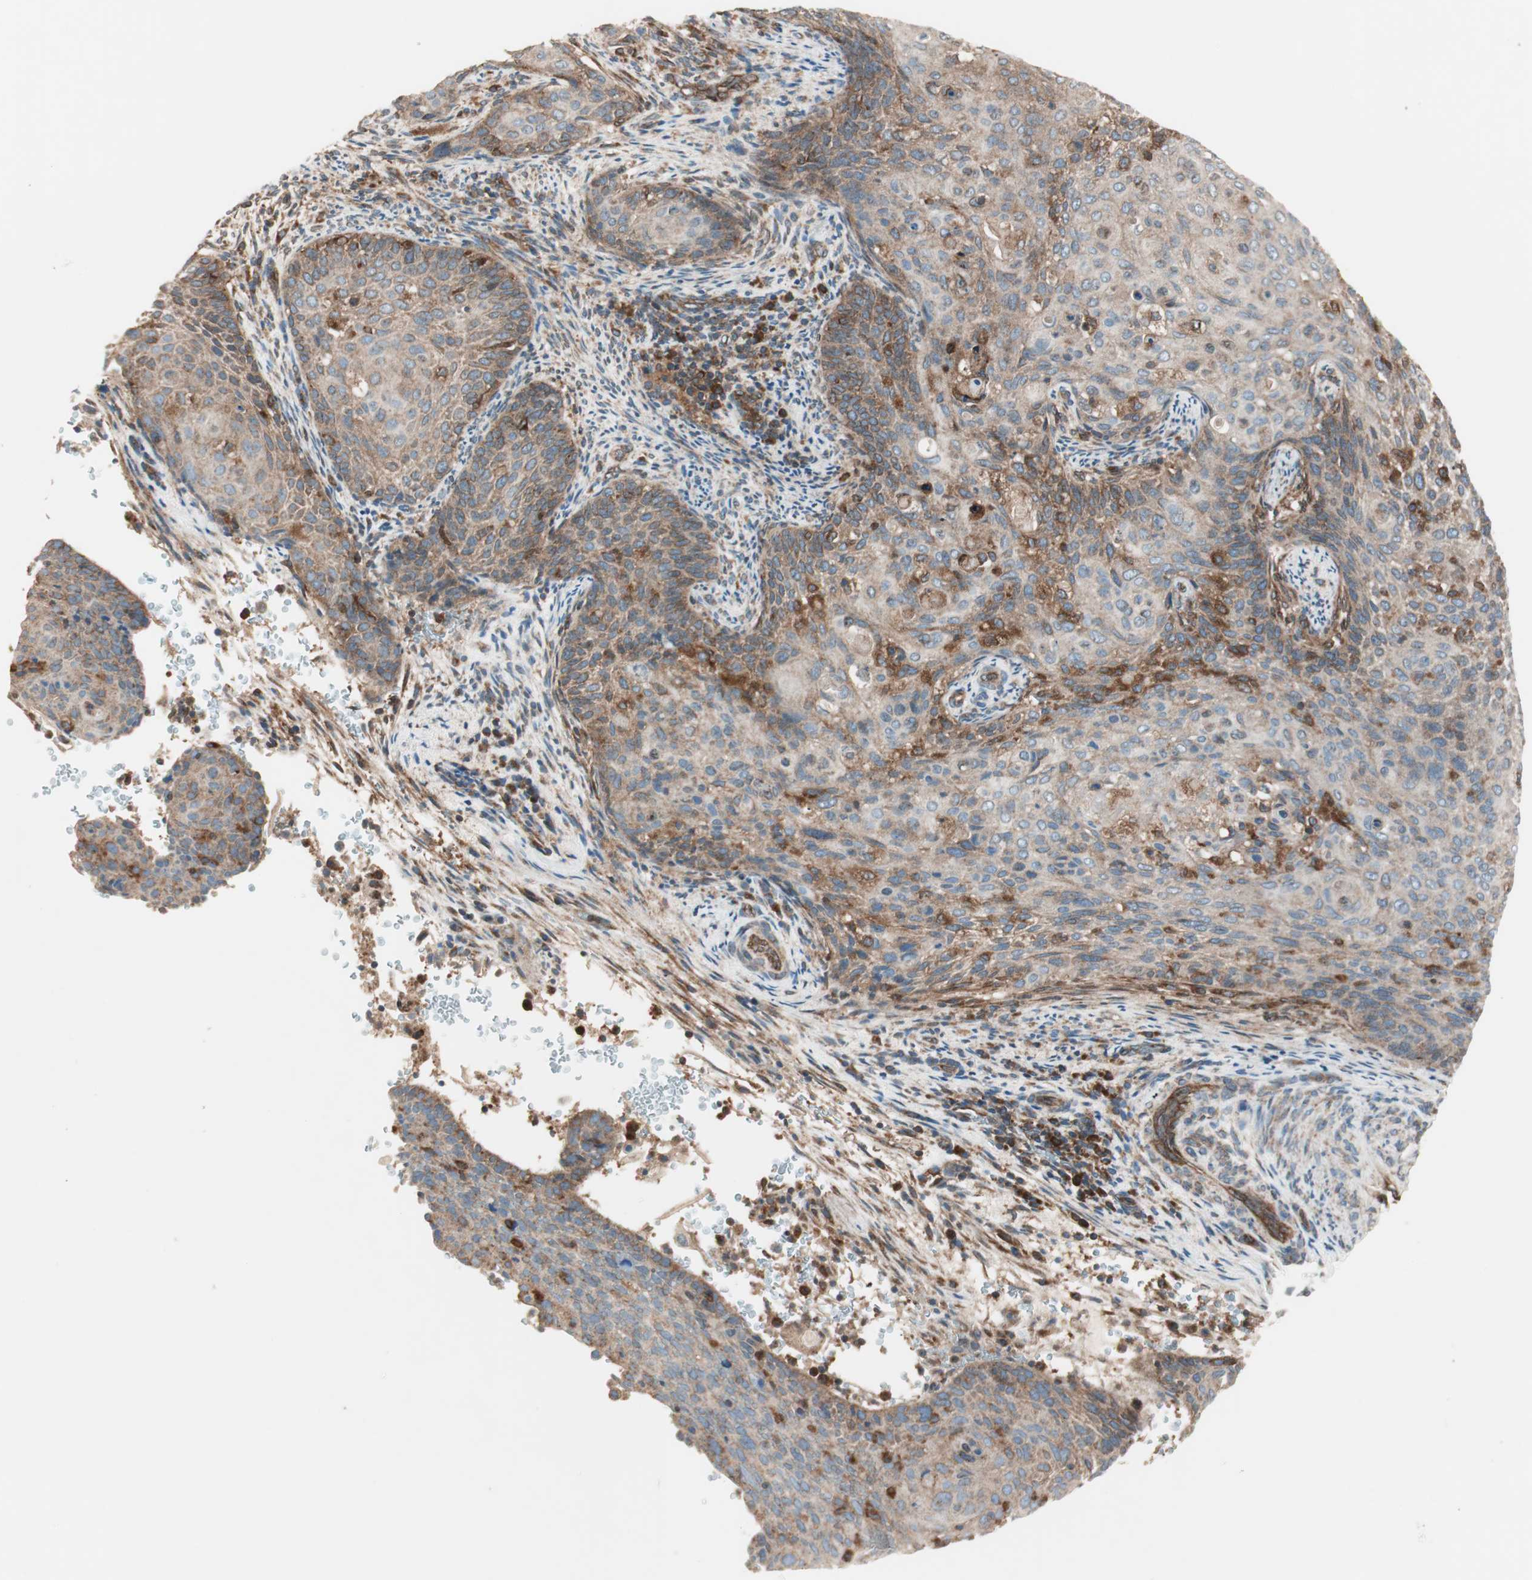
{"staining": {"intensity": "moderate", "quantity": ">75%", "location": "cytoplasmic/membranous"}, "tissue": "cervical cancer", "cell_type": "Tumor cells", "image_type": "cancer", "snomed": [{"axis": "morphology", "description": "Squamous cell carcinoma, NOS"}, {"axis": "topography", "description": "Cervix"}], "caption": "Immunohistochemistry micrograph of cervical cancer stained for a protein (brown), which displays medium levels of moderate cytoplasmic/membranous expression in approximately >75% of tumor cells.", "gene": "RAB5A", "patient": {"sex": "female", "age": 33}}